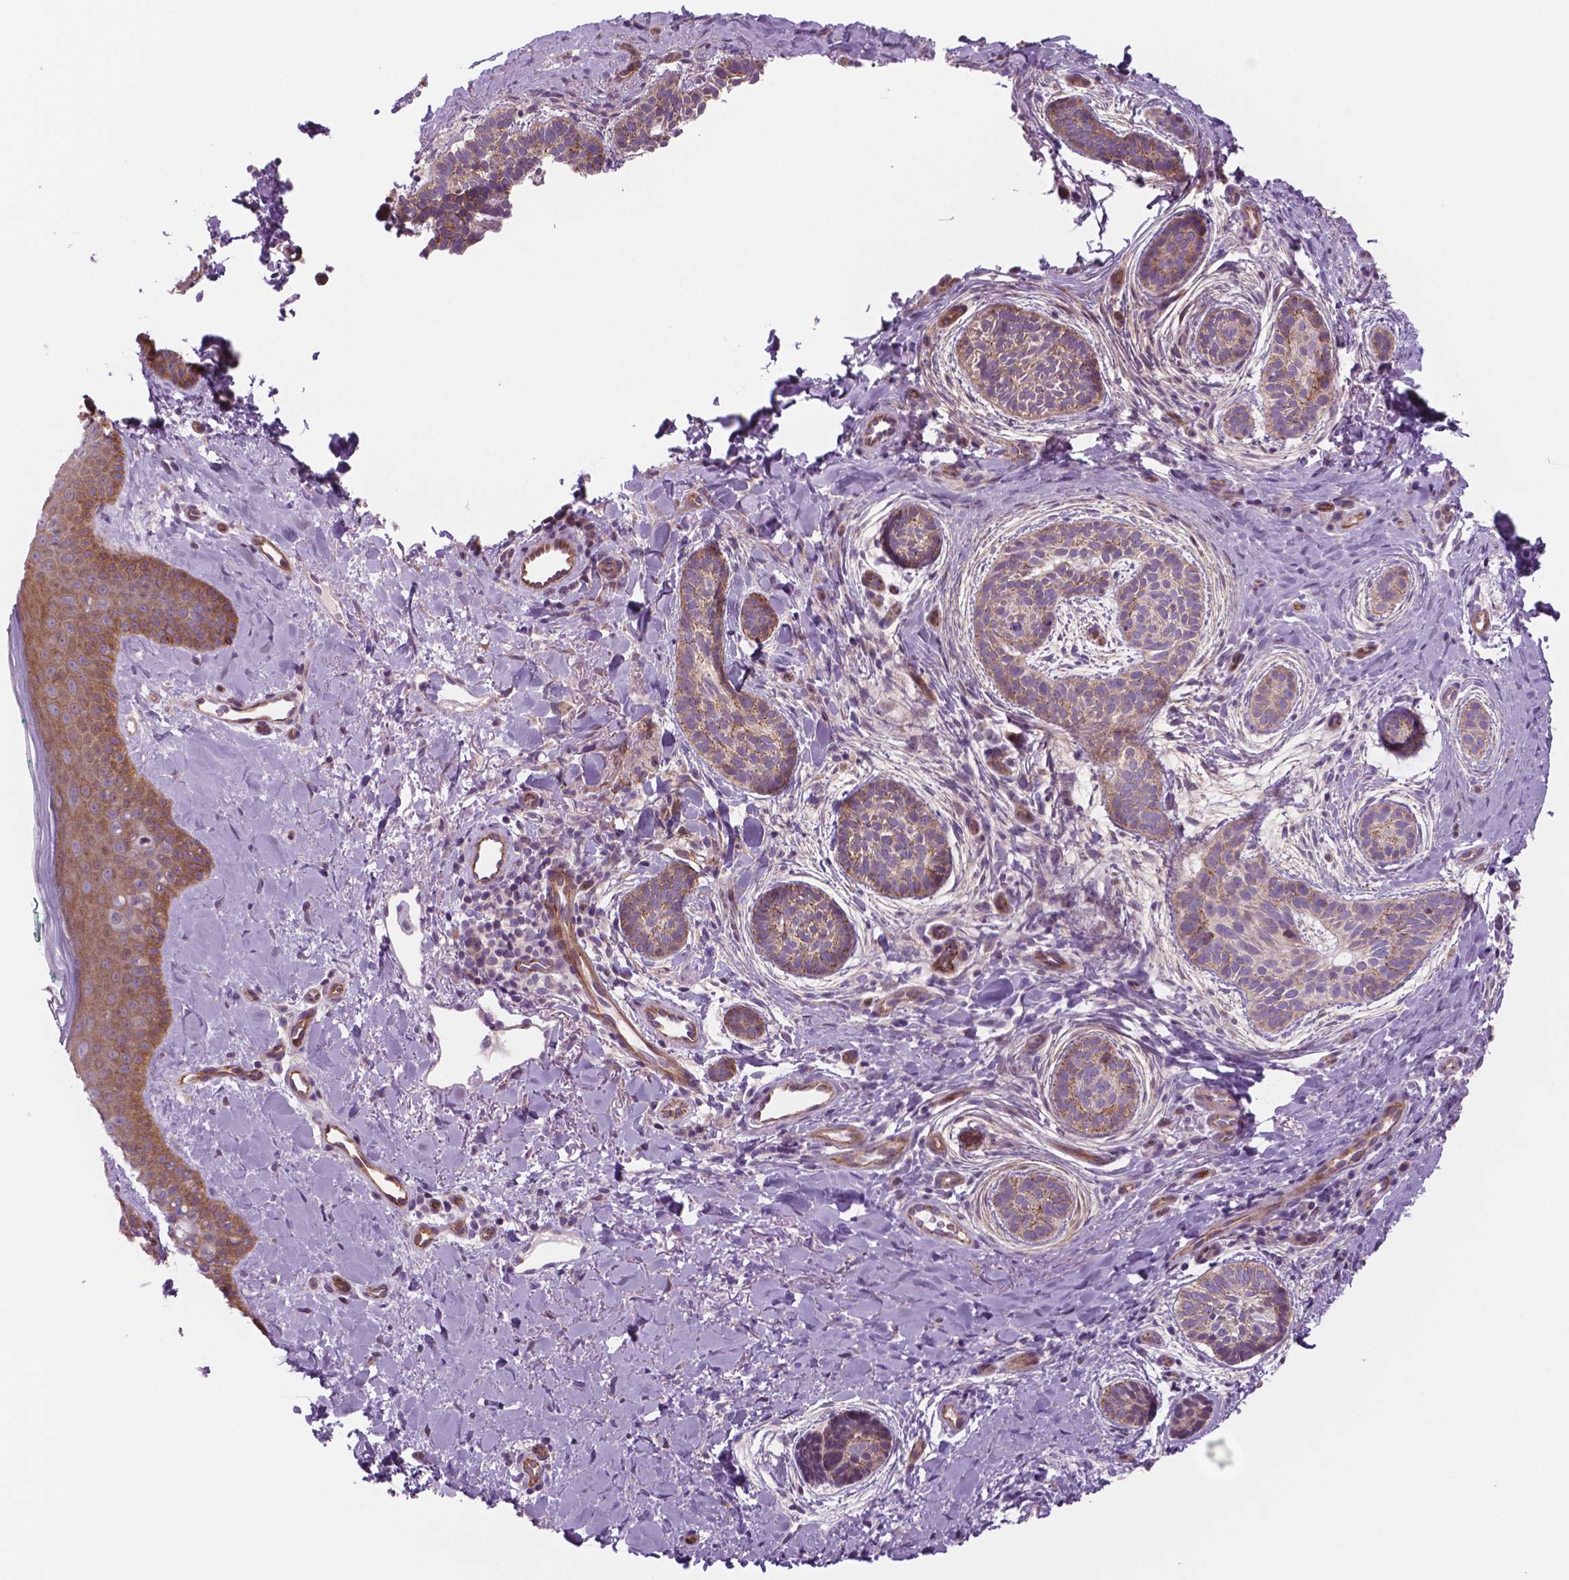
{"staining": {"intensity": "moderate", "quantity": ">75%", "location": "cytoplasmic/membranous"}, "tissue": "skin cancer", "cell_type": "Tumor cells", "image_type": "cancer", "snomed": [{"axis": "morphology", "description": "Basal cell carcinoma"}, {"axis": "topography", "description": "Skin"}], "caption": "A photomicrograph showing moderate cytoplasmic/membranous expression in about >75% of tumor cells in skin basal cell carcinoma, as visualized by brown immunohistochemical staining.", "gene": "RND3", "patient": {"sex": "male", "age": 63}}